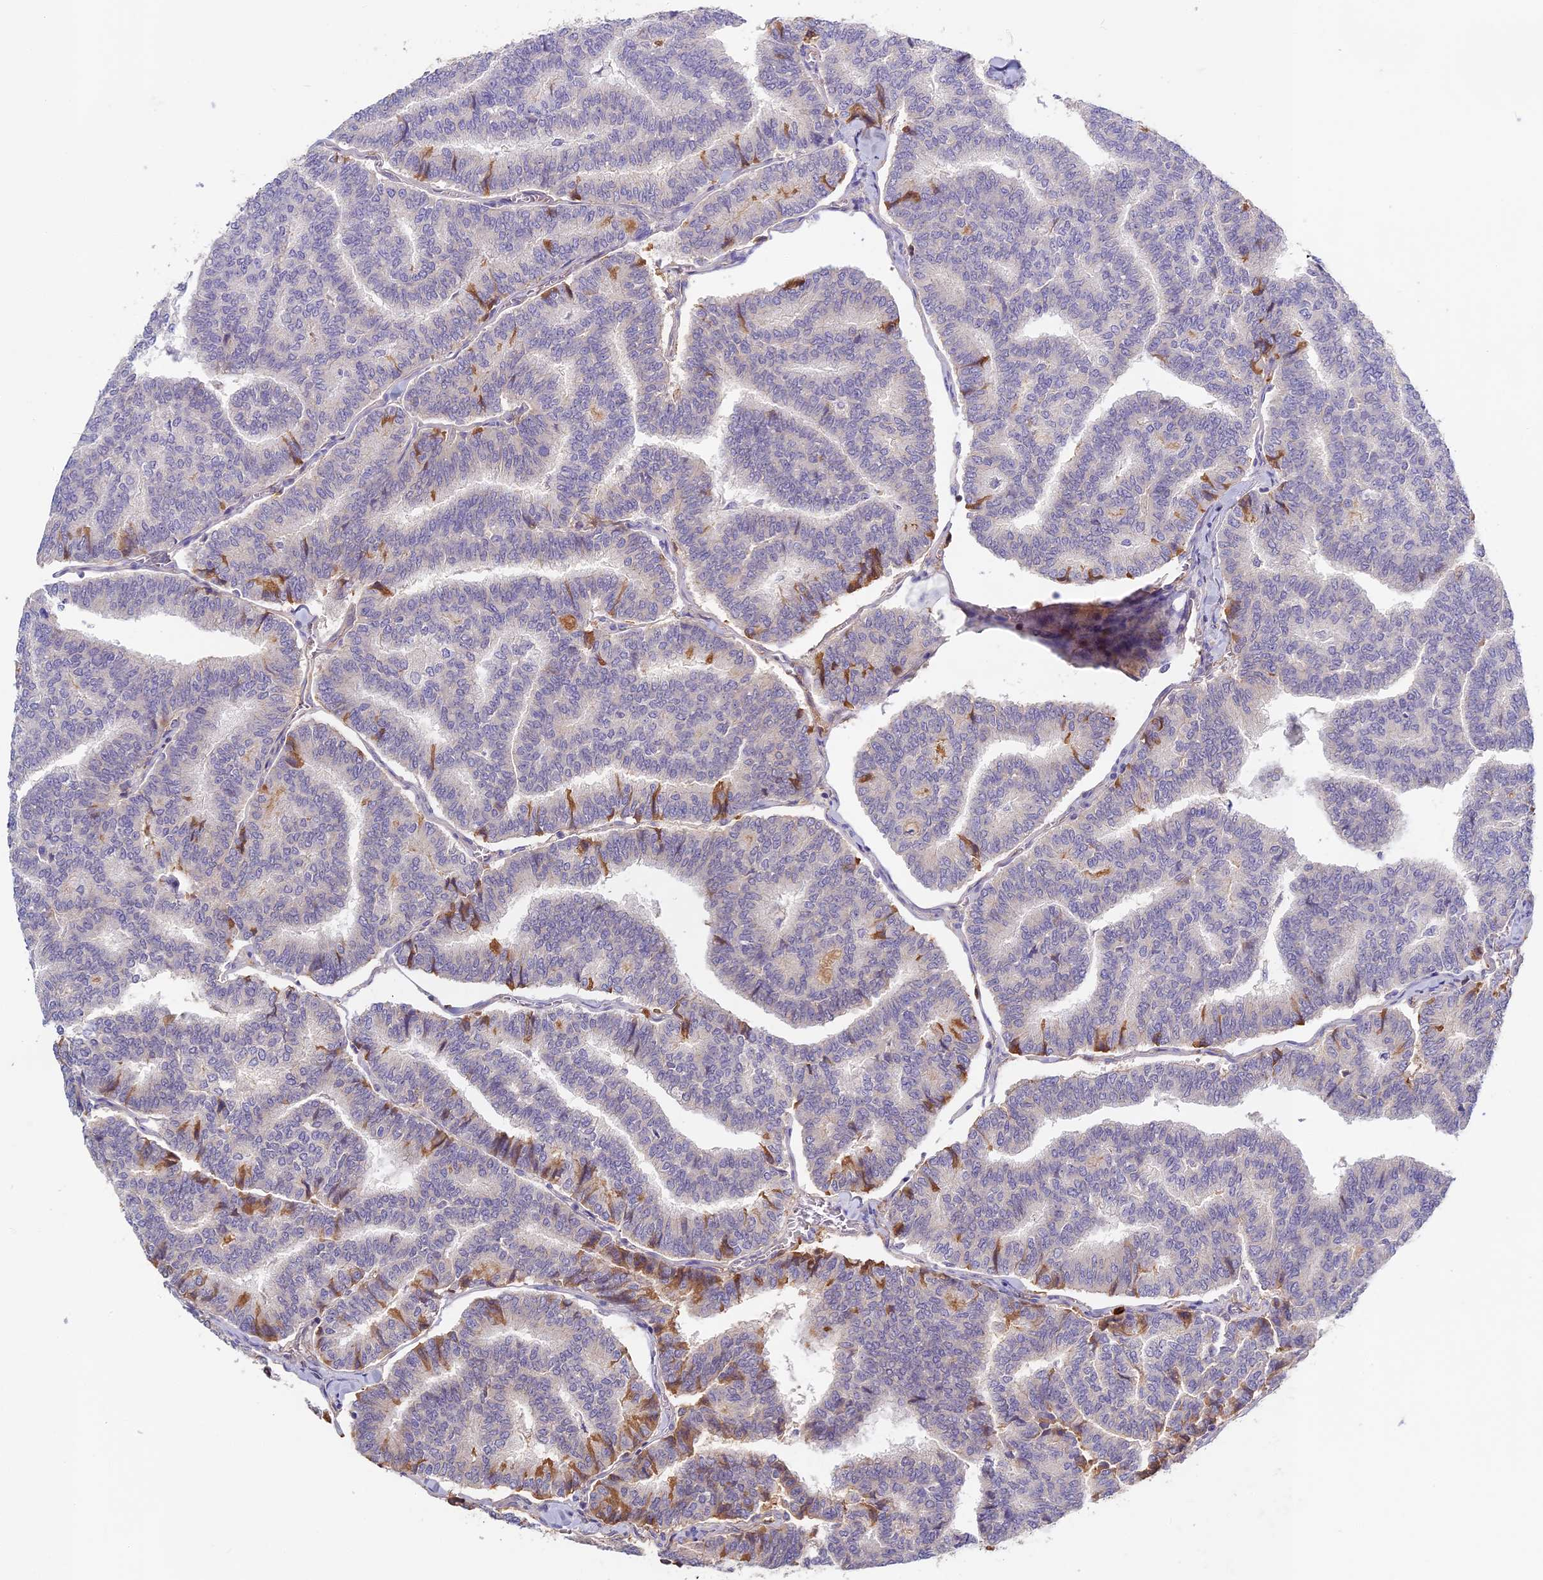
{"staining": {"intensity": "moderate", "quantity": "<25%", "location": "cytoplasmic/membranous"}, "tissue": "thyroid cancer", "cell_type": "Tumor cells", "image_type": "cancer", "snomed": [{"axis": "morphology", "description": "Papillary adenocarcinoma, NOS"}, {"axis": "topography", "description": "Thyroid gland"}], "caption": "A brown stain shows moderate cytoplasmic/membranous positivity of a protein in thyroid papillary adenocarcinoma tumor cells.", "gene": "ADGRD1", "patient": {"sex": "female", "age": 35}}